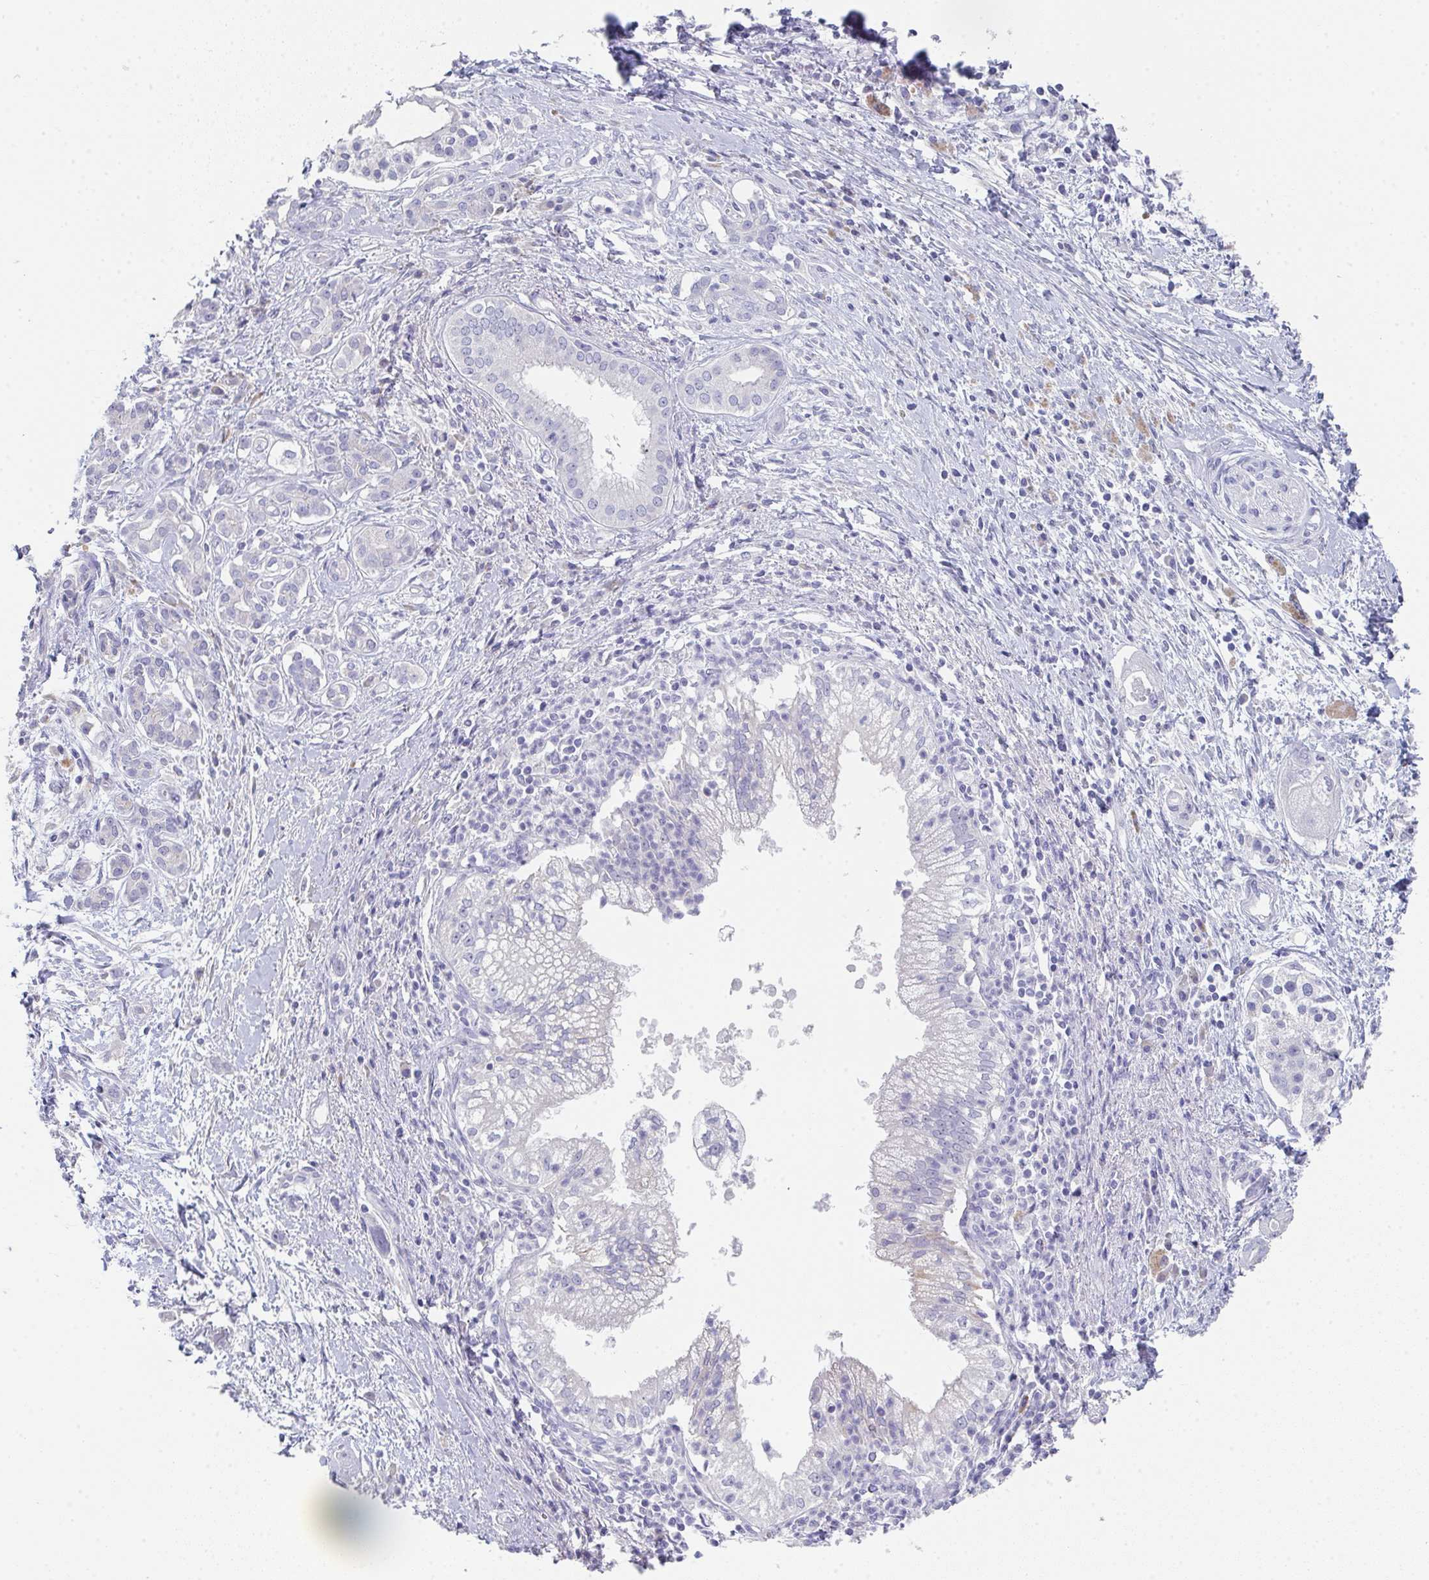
{"staining": {"intensity": "negative", "quantity": "none", "location": "none"}, "tissue": "pancreatic cancer", "cell_type": "Tumor cells", "image_type": "cancer", "snomed": [{"axis": "morphology", "description": "Adenocarcinoma, NOS"}, {"axis": "topography", "description": "Pancreas"}], "caption": "This is a micrograph of immunohistochemistry (IHC) staining of adenocarcinoma (pancreatic), which shows no staining in tumor cells.", "gene": "NOXRED1", "patient": {"sex": "male", "age": 70}}